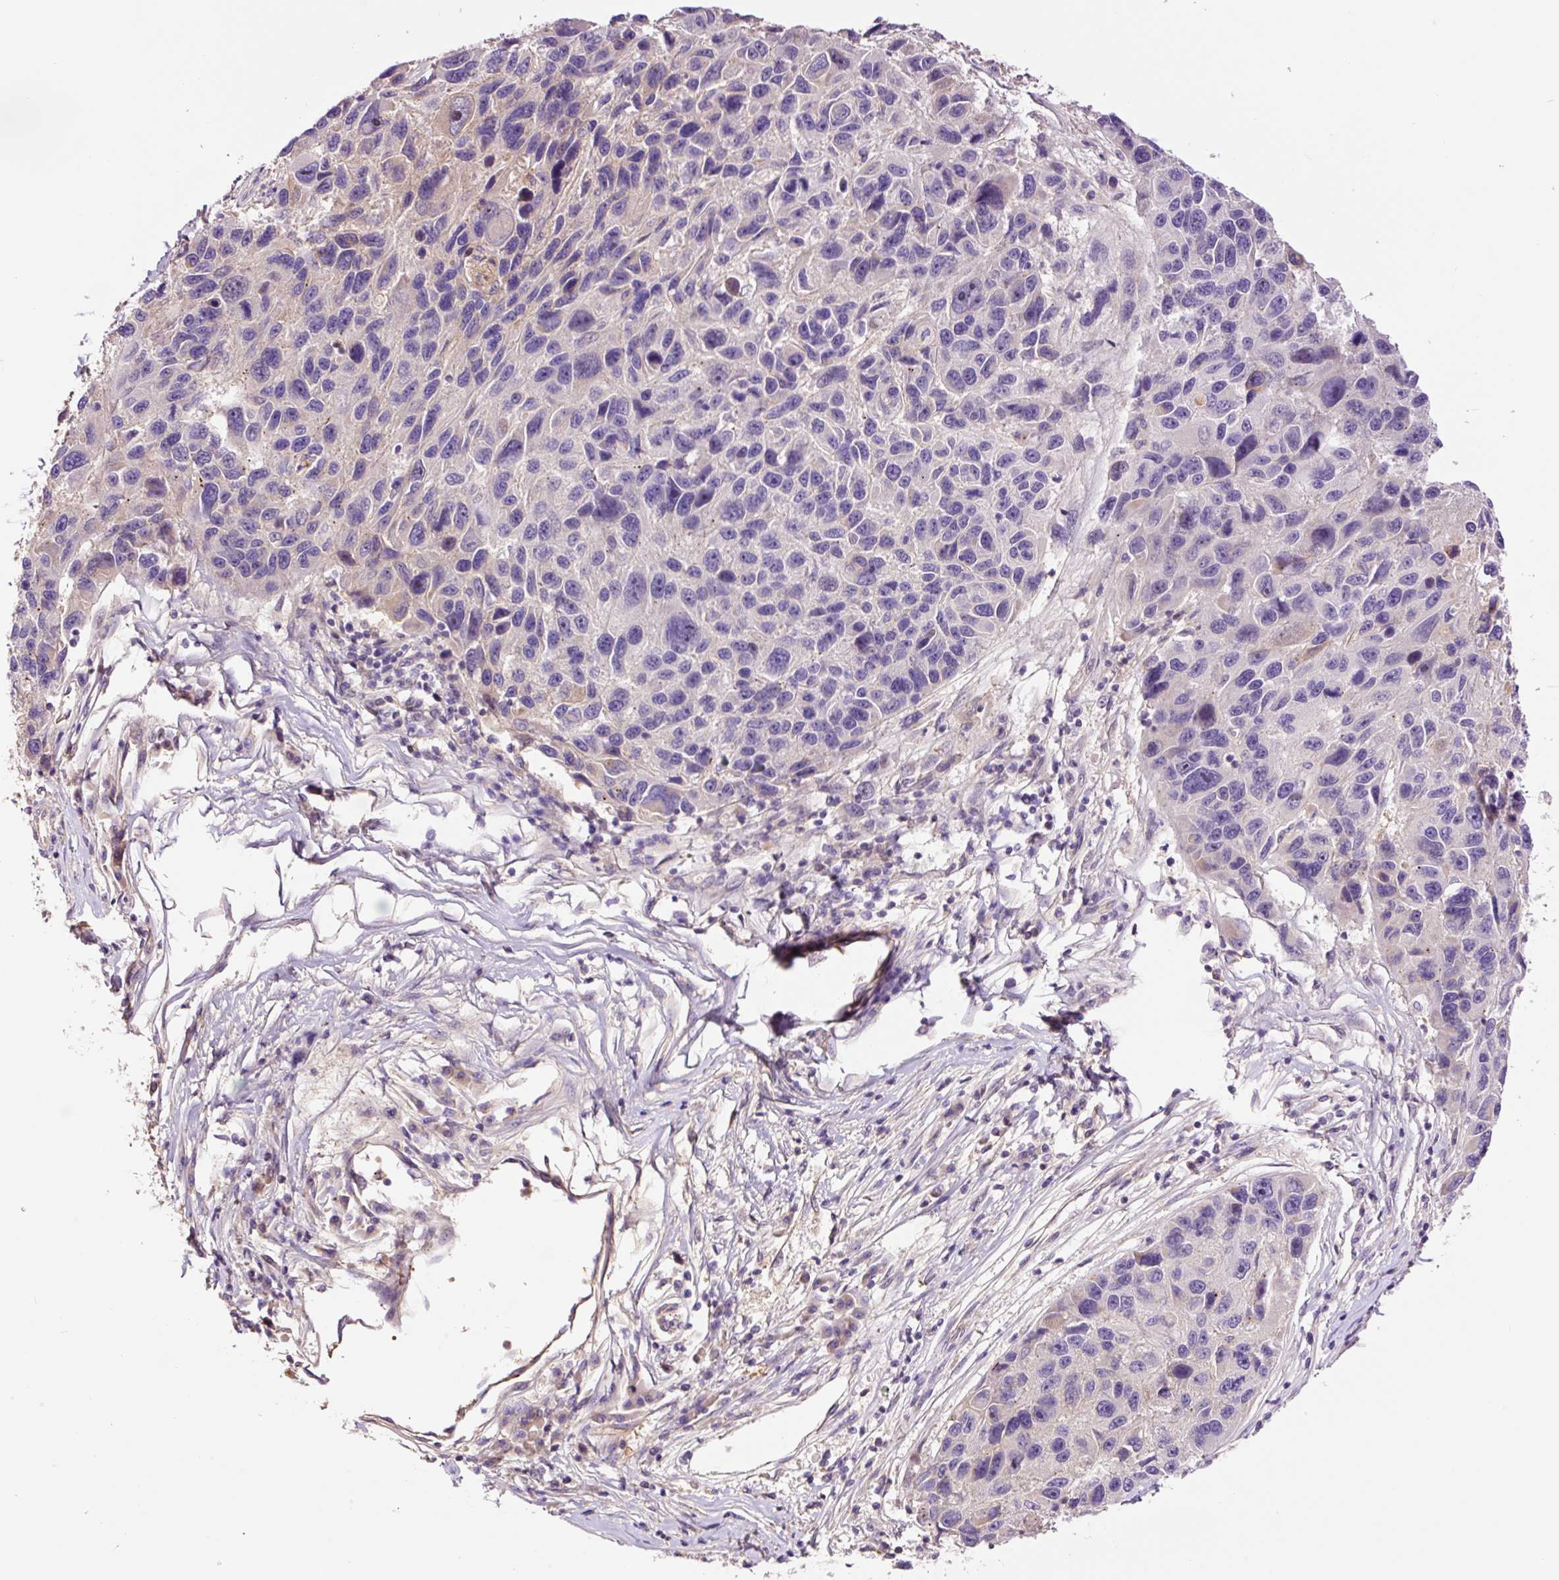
{"staining": {"intensity": "negative", "quantity": "none", "location": "none"}, "tissue": "melanoma", "cell_type": "Tumor cells", "image_type": "cancer", "snomed": [{"axis": "morphology", "description": "Malignant melanoma, NOS"}, {"axis": "topography", "description": "Skin"}], "caption": "Protein analysis of malignant melanoma demonstrates no significant positivity in tumor cells. Brightfield microscopy of immunohistochemistry stained with DAB (3,3'-diaminobenzidine) (brown) and hematoxylin (blue), captured at high magnification.", "gene": "TMEM235", "patient": {"sex": "male", "age": 53}}